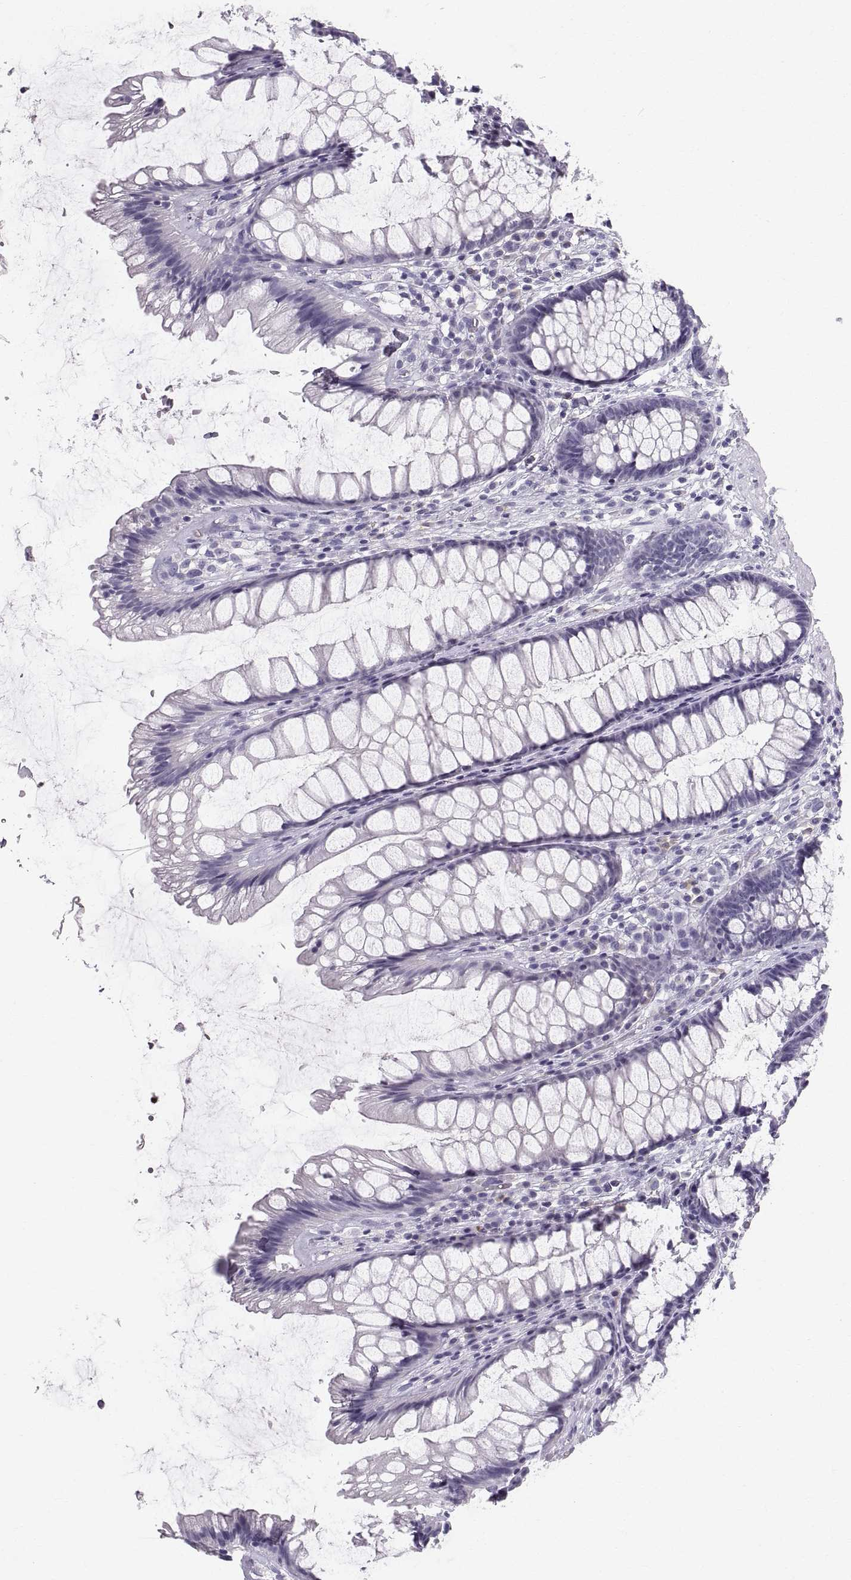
{"staining": {"intensity": "negative", "quantity": "none", "location": "none"}, "tissue": "rectum", "cell_type": "Glandular cells", "image_type": "normal", "snomed": [{"axis": "morphology", "description": "Normal tissue, NOS"}, {"axis": "topography", "description": "Rectum"}], "caption": "An image of human rectum is negative for staining in glandular cells. Brightfield microscopy of immunohistochemistry (IHC) stained with DAB (brown) and hematoxylin (blue), captured at high magnification.", "gene": "SLC22A6", "patient": {"sex": "male", "age": 72}}